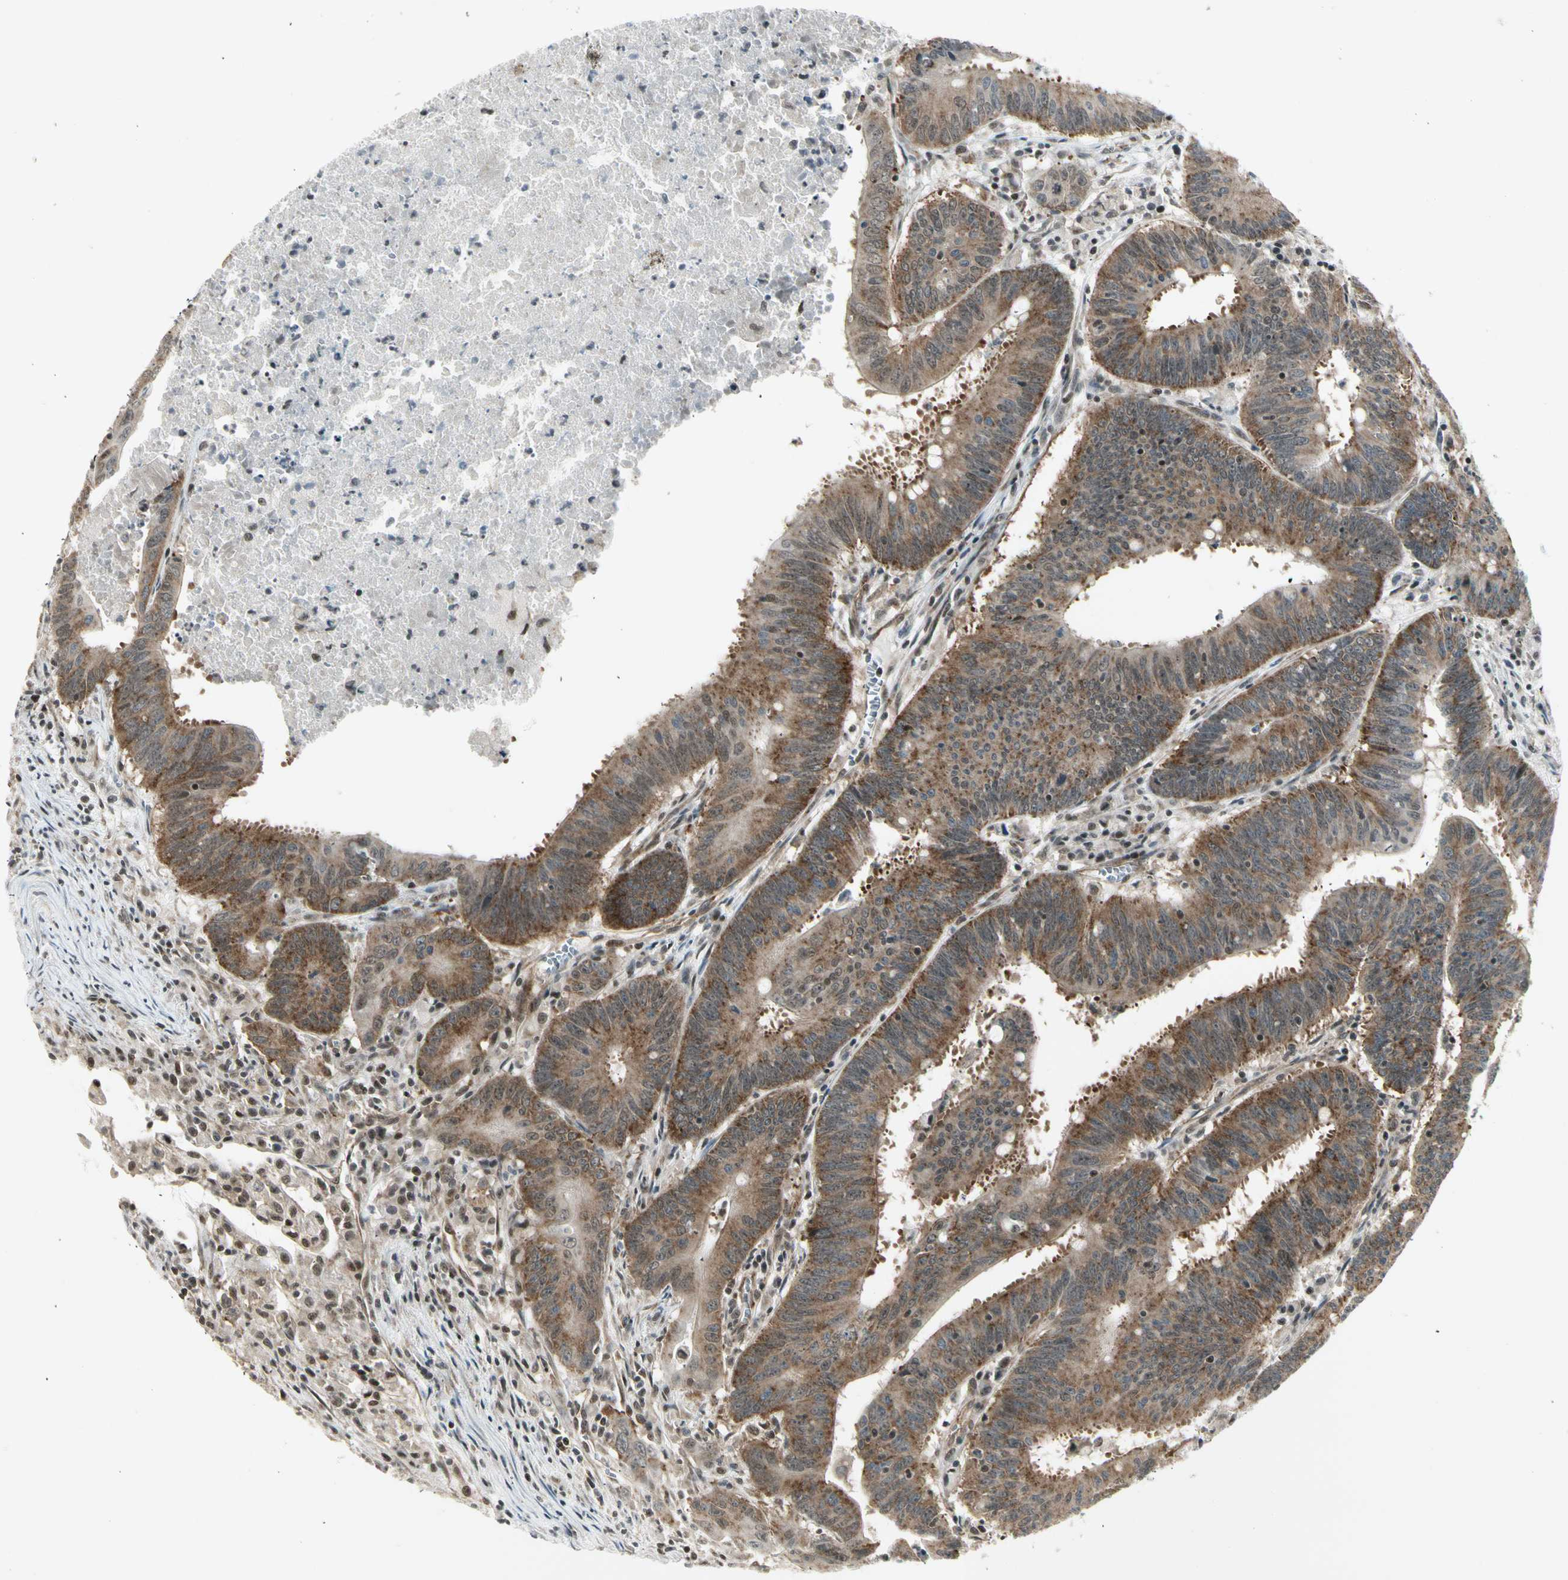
{"staining": {"intensity": "moderate", "quantity": "25%-75%", "location": "cytoplasmic/membranous"}, "tissue": "colorectal cancer", "cell_type": "Tumor cells", "image_type": "cancer", "snomed": [{"axis": "morphology", "description": "Adenocarcinoma, NOS"}, {"axis": "topography", "description": "Colon"}], "caption": "Moderate cytoplasmic/membranous positivity for a protein is present in about 25%-75% of tumor cells of colorectal cancer (adenocarcinoma) using immunohistochemistry.", "gene": "SMN2", "patient": {"sex": "male", "age": 45}}